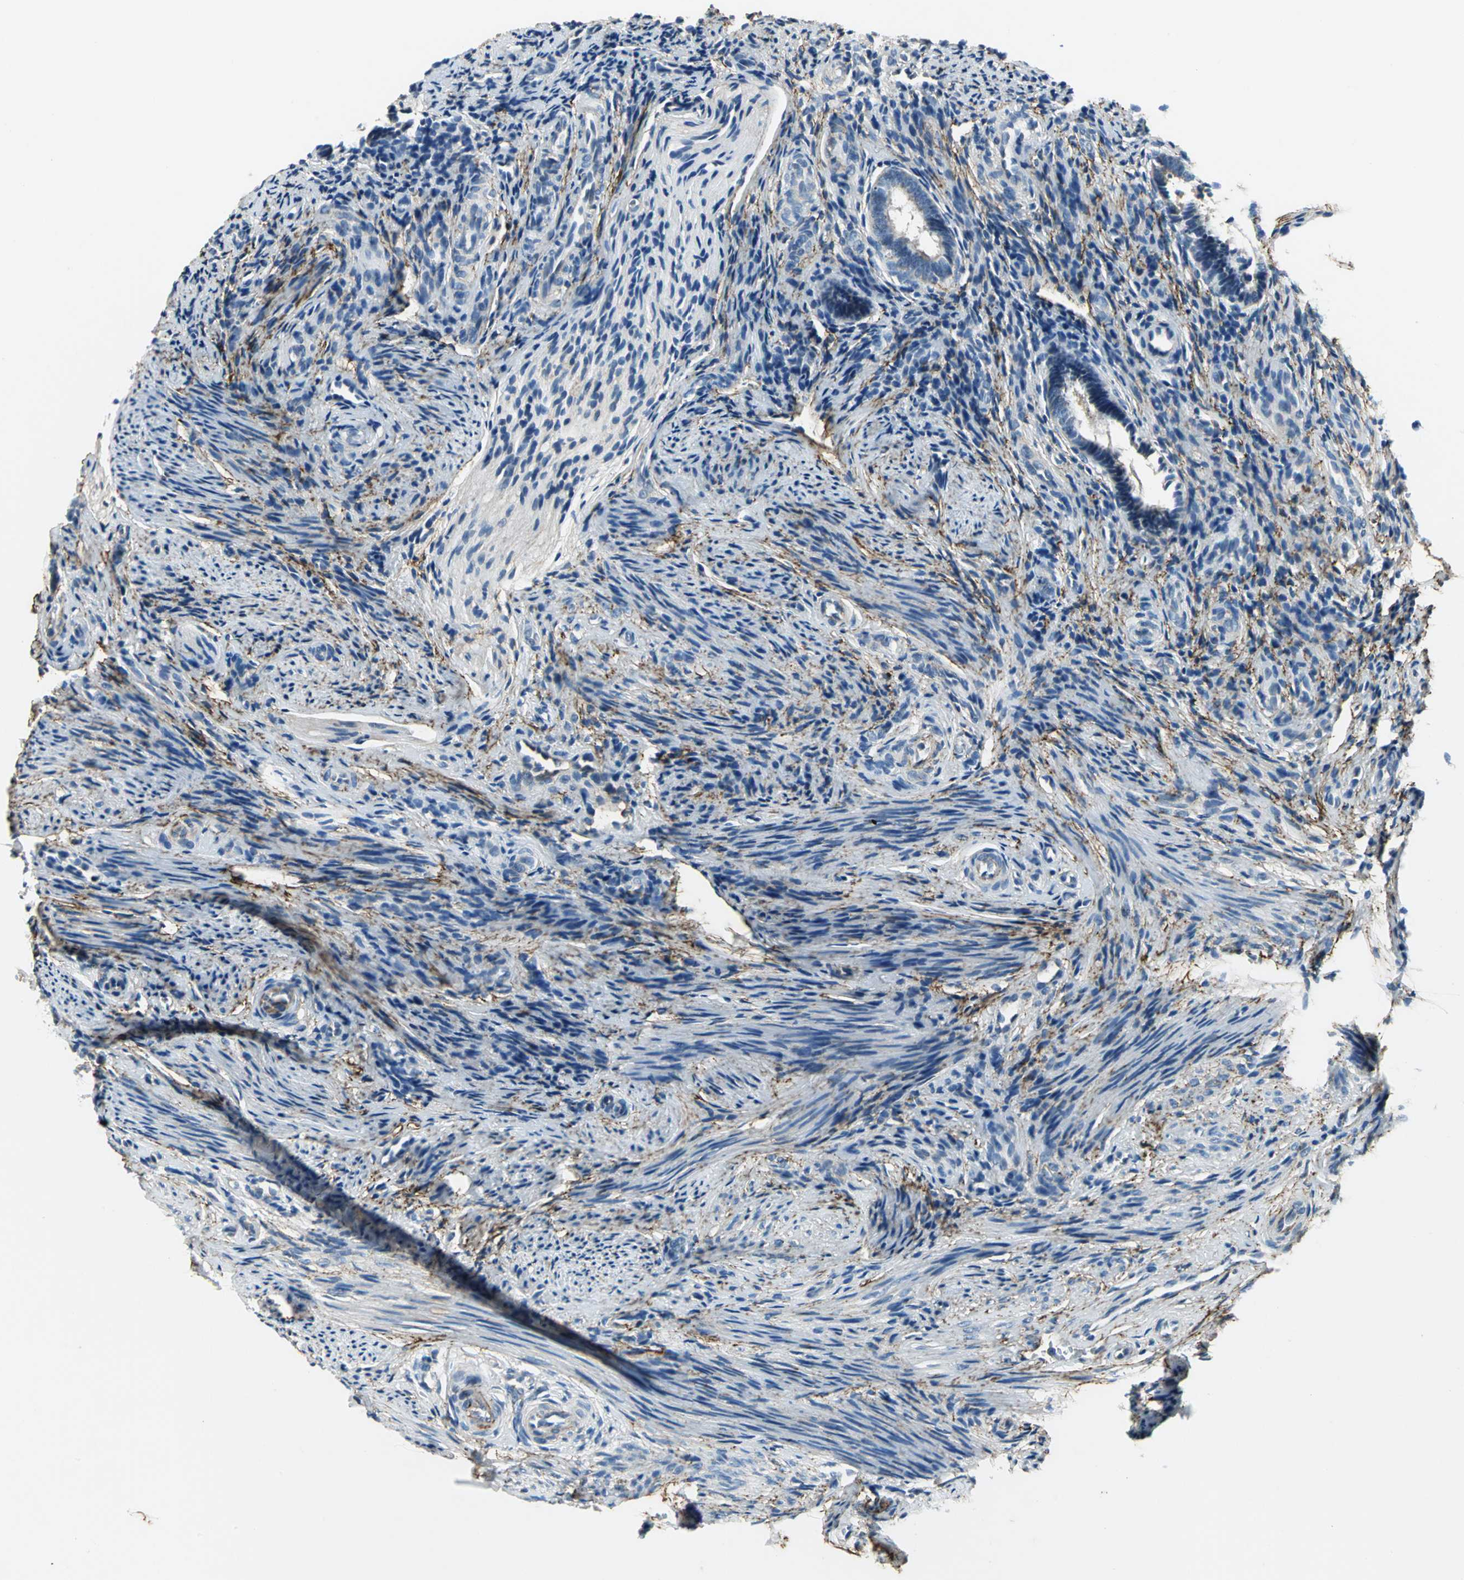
{"staining": {"intensity": "negative", "quantity": "none", "location": "none"}, "tissue": "endometrium", "cell_type": "Cells in endometrial stroma", "image_type": "normal", "snomed": [{"axis": "morphology", "description": "Normal tissue, NOS"}, {"axis": "topography", "description": "Endometrium"}], "caption": "DAB (3,3'-diaminobenzidine) immunohistochemical staining of benign human endometrium displays no significant expression in cells in endometrial stroma.", "gene": "SLC16A7", "patient": {"sex": "female", "age": 27}}